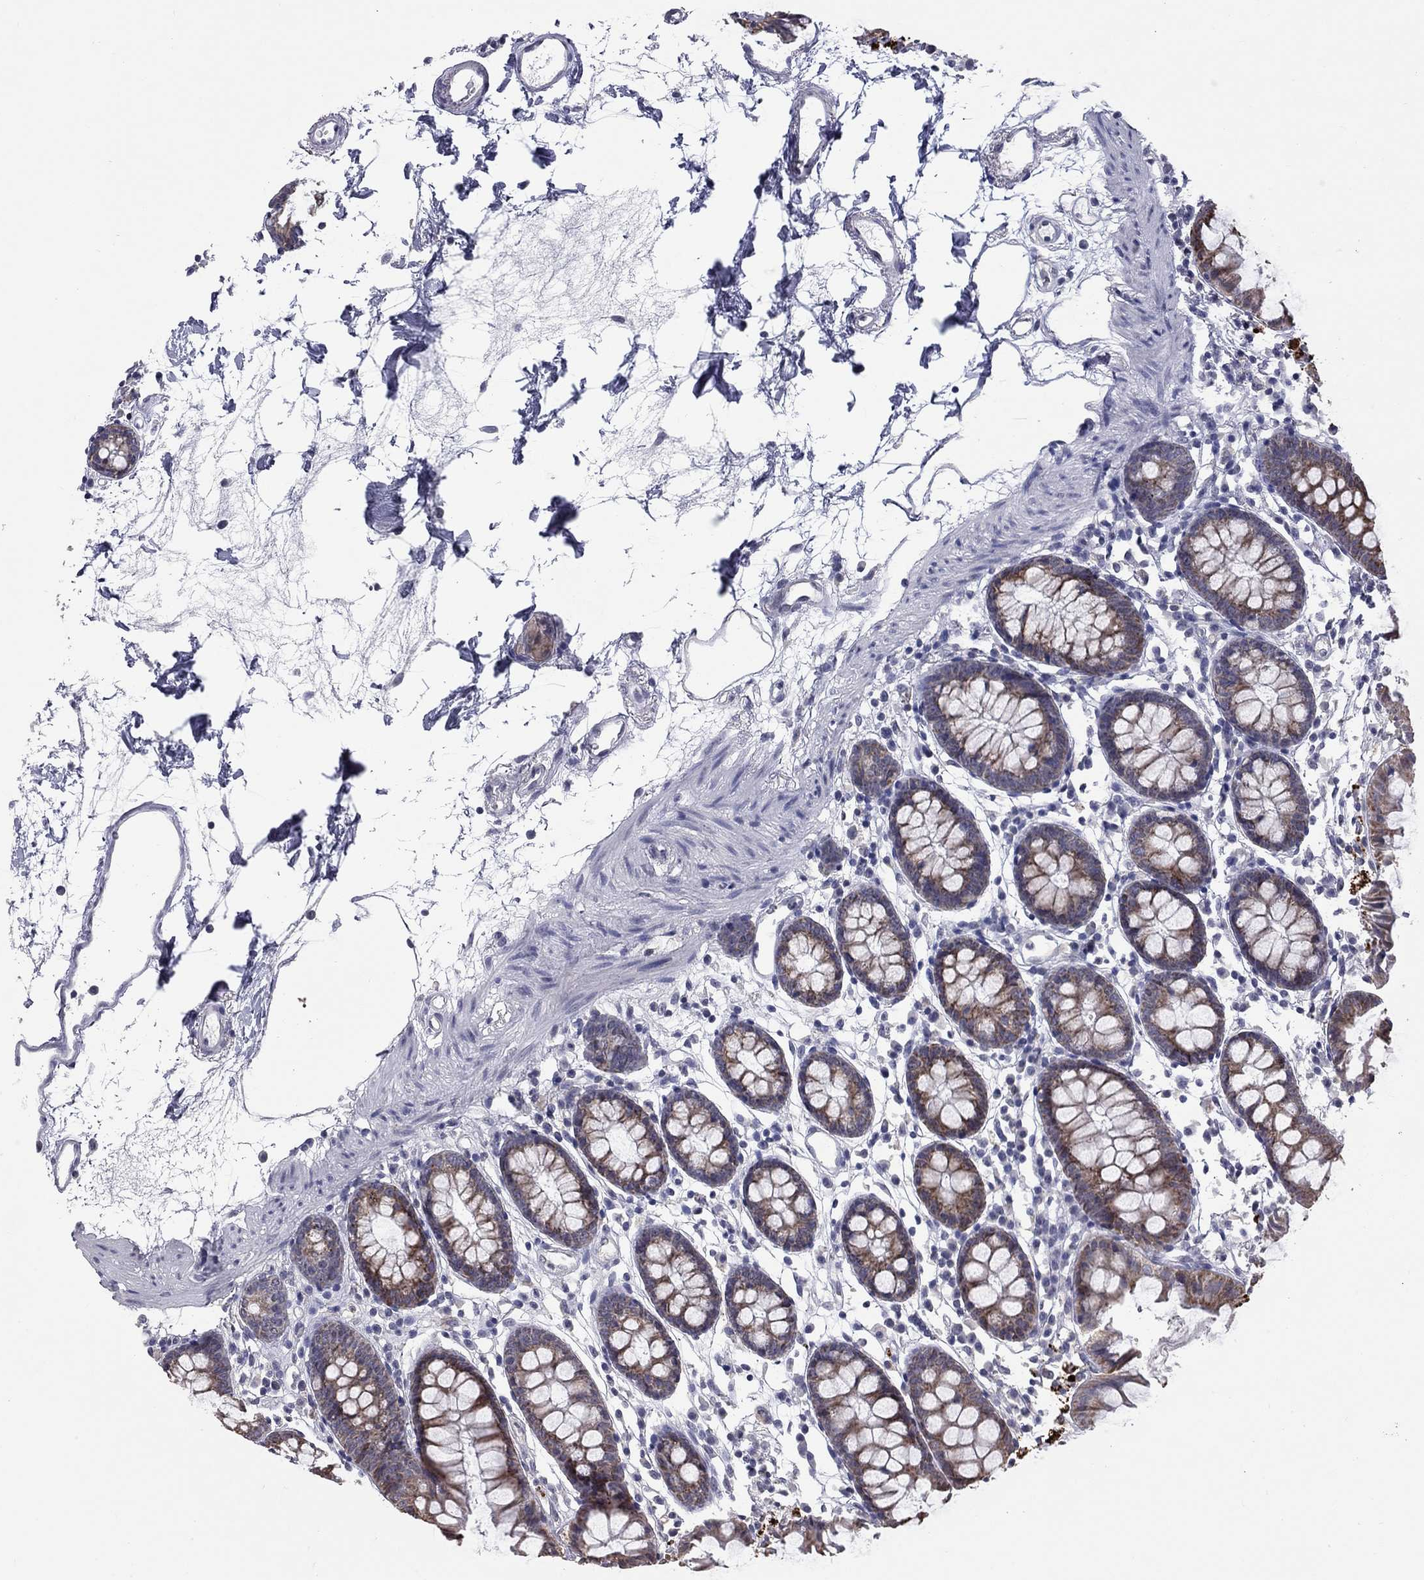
{"staining": {"intensity": "negative", "quantity": "none", "location": "none"}, "tissue": "colon", "cell_type": "Endothelial cells", "image_type": "normal", "snomed": [{"axis": "morphology", "description": "Normal tissue, NOS"}, {"axis": "topography", "description": "Colon"}], "caption": "Colon was stained to show a protein in brown. There is no significant positivity in endothelial cells. (DAB immunohistochemistry, high magnification).", "gene": "SHOC2", "patient": {"sex": "female", "age": 84}}